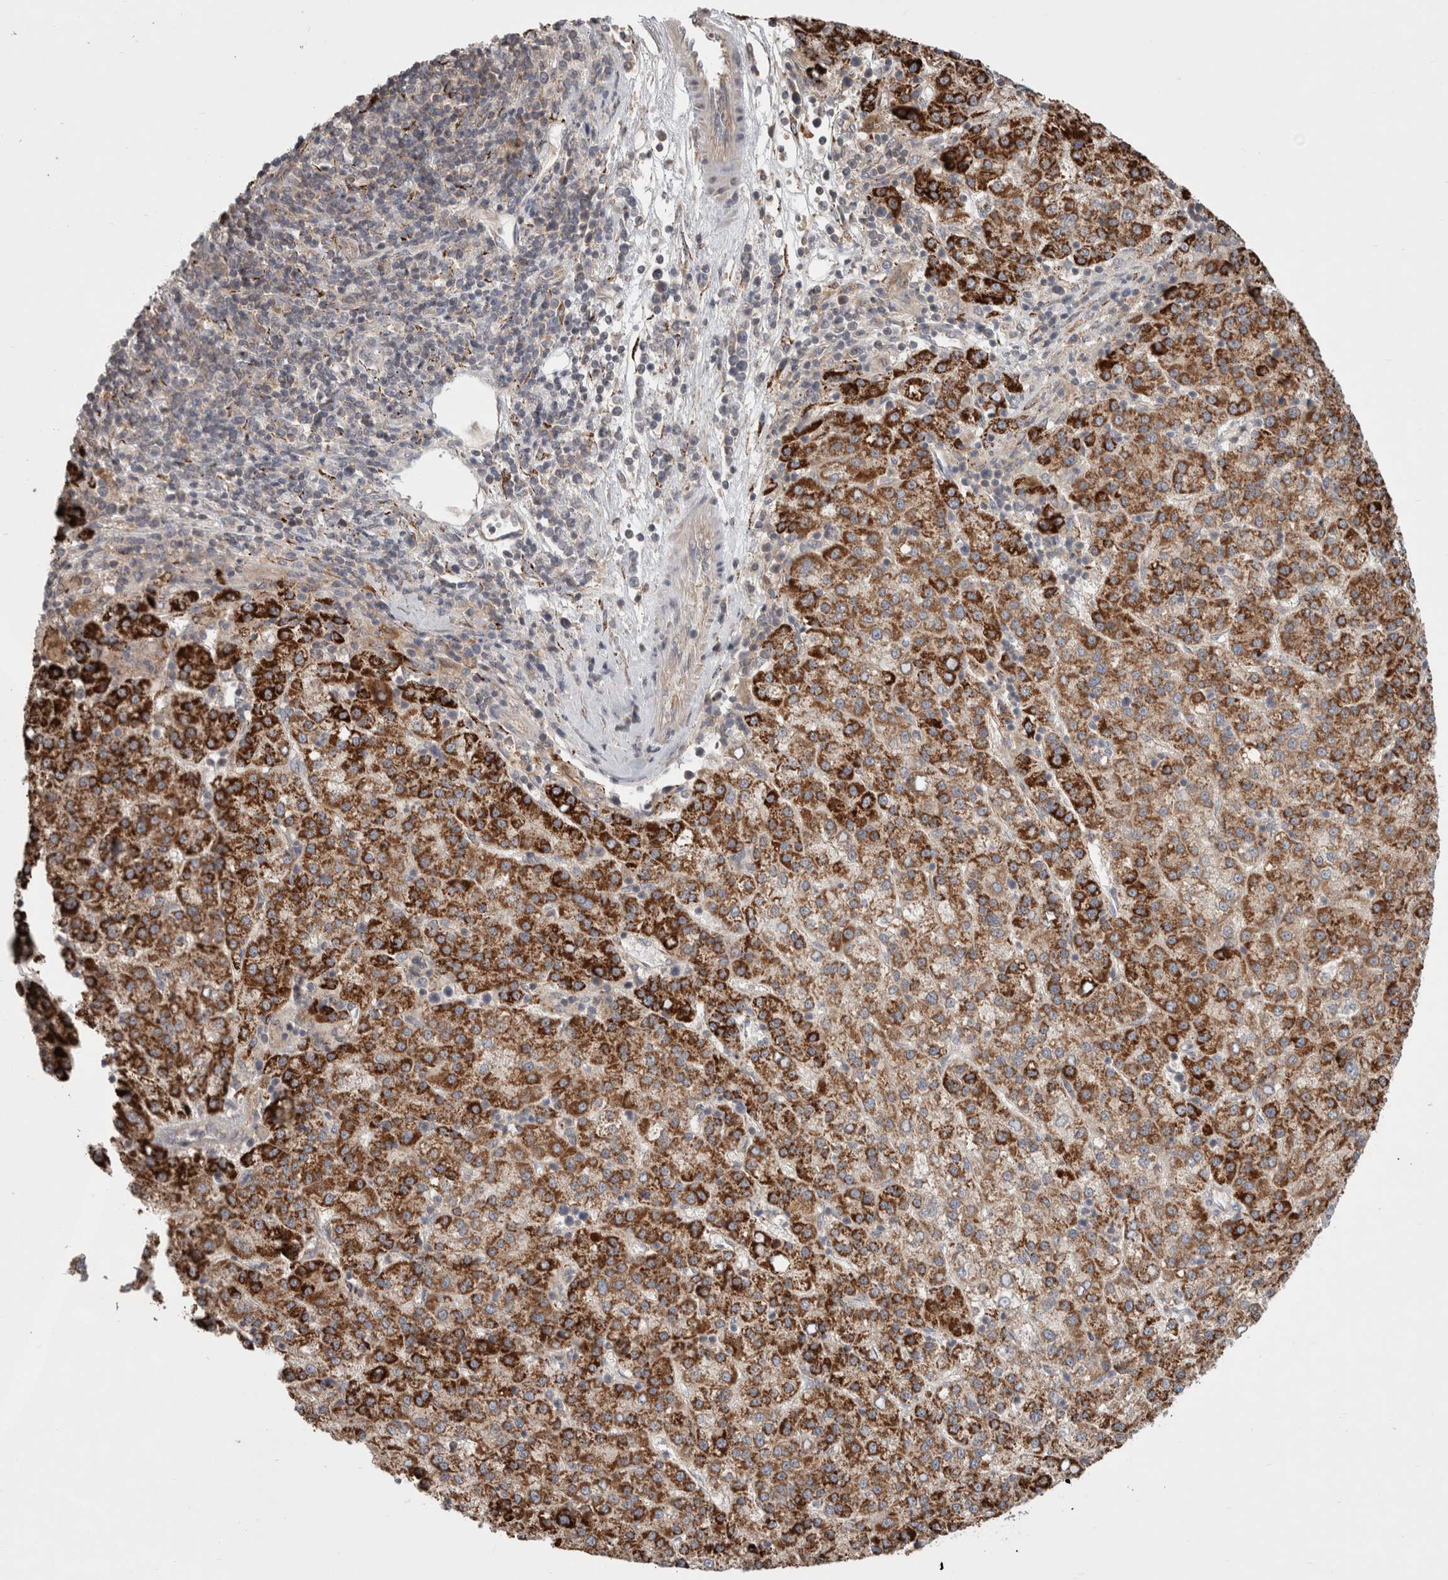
{"staining": {"intensity": "strong", "quantity": ">75%", "location": "cytoplasmic/membranous"}, "tissue": "liver cancer", "cell_type": "Tumor cells", "image_type": "cancer", "snomed": [{"axis": "morphology", "description": "Carcinoma, Hepatocellular, NOS"}, {"axis": "topography", "description": "Liver"}], "caption": "High-power microscopy captured an immunohistochemistry (IHC) histopathology image of liver hepatocellular carcinoma, revealing strong cytoplasmic/membranous staining in approximately >75% of tumor cells.", "gene": "HROB", "patient": {"sex": "female", "age": 58}}